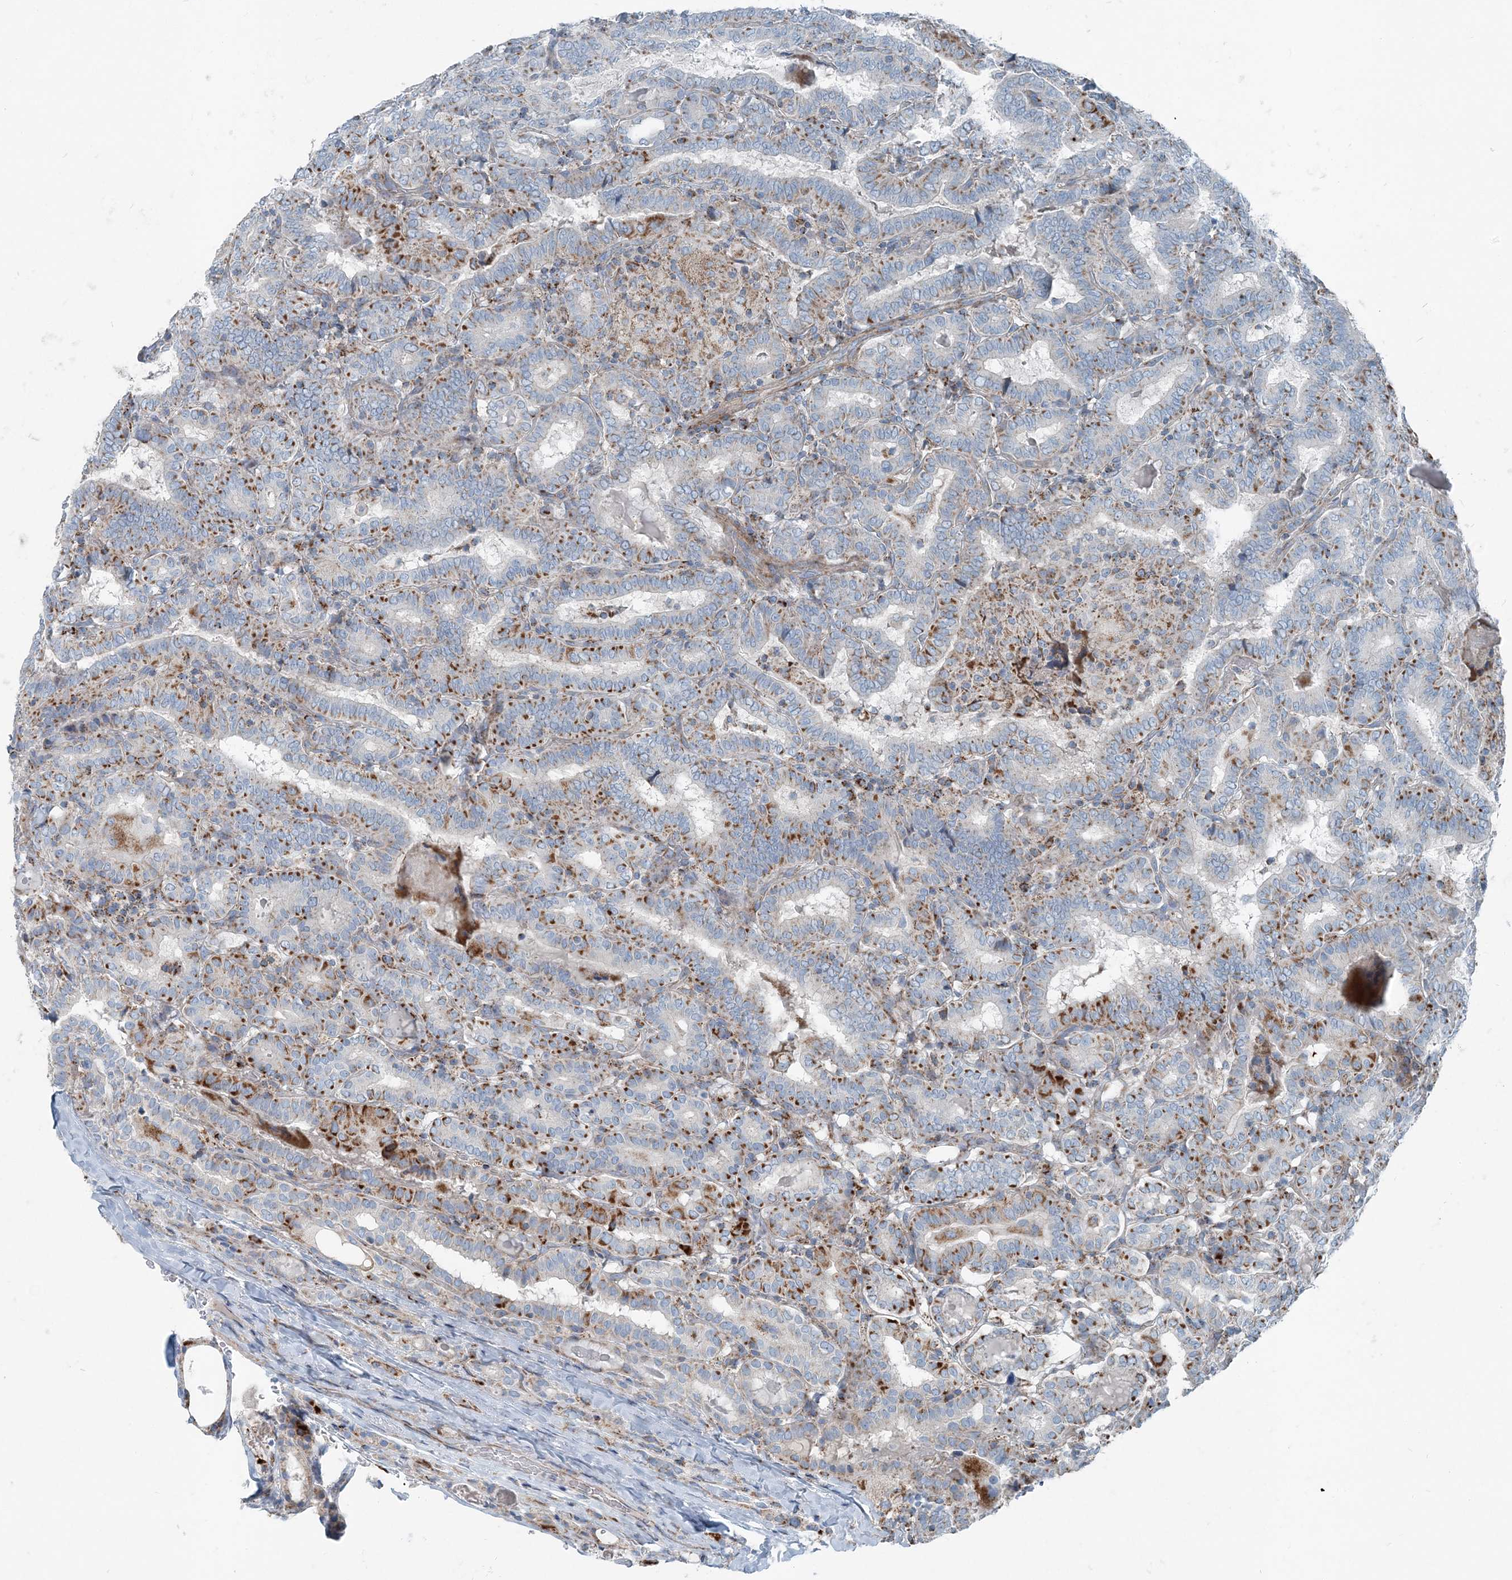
{"staining": {"intensity": "strong", "quantity": "25%-75%", "location": "cytoplasmic/membranous"}, "tissue": "thyroid cancer", "cell_type": "Tumor cells", "image_type": "cancer", "snomed": [{"axis": "morphology", "description": "Papillary adenocarcinoma, NOS"}, {"axis": "topography", "description": "Thyroid gland"}], "caption": "DAB (3,3'-diaminobenzidine) immunohistochemical staining of human thyroid cancer (papillary adenocarcinoma) exhibits strong cytoplasmic/membranous protein staining in approximately 25%-75% of tumor cells. (Brightfield microscopy of DAB IHC at high magnification).", "gene": "INTU", "patient": {"sex": "female", "age": 72}}